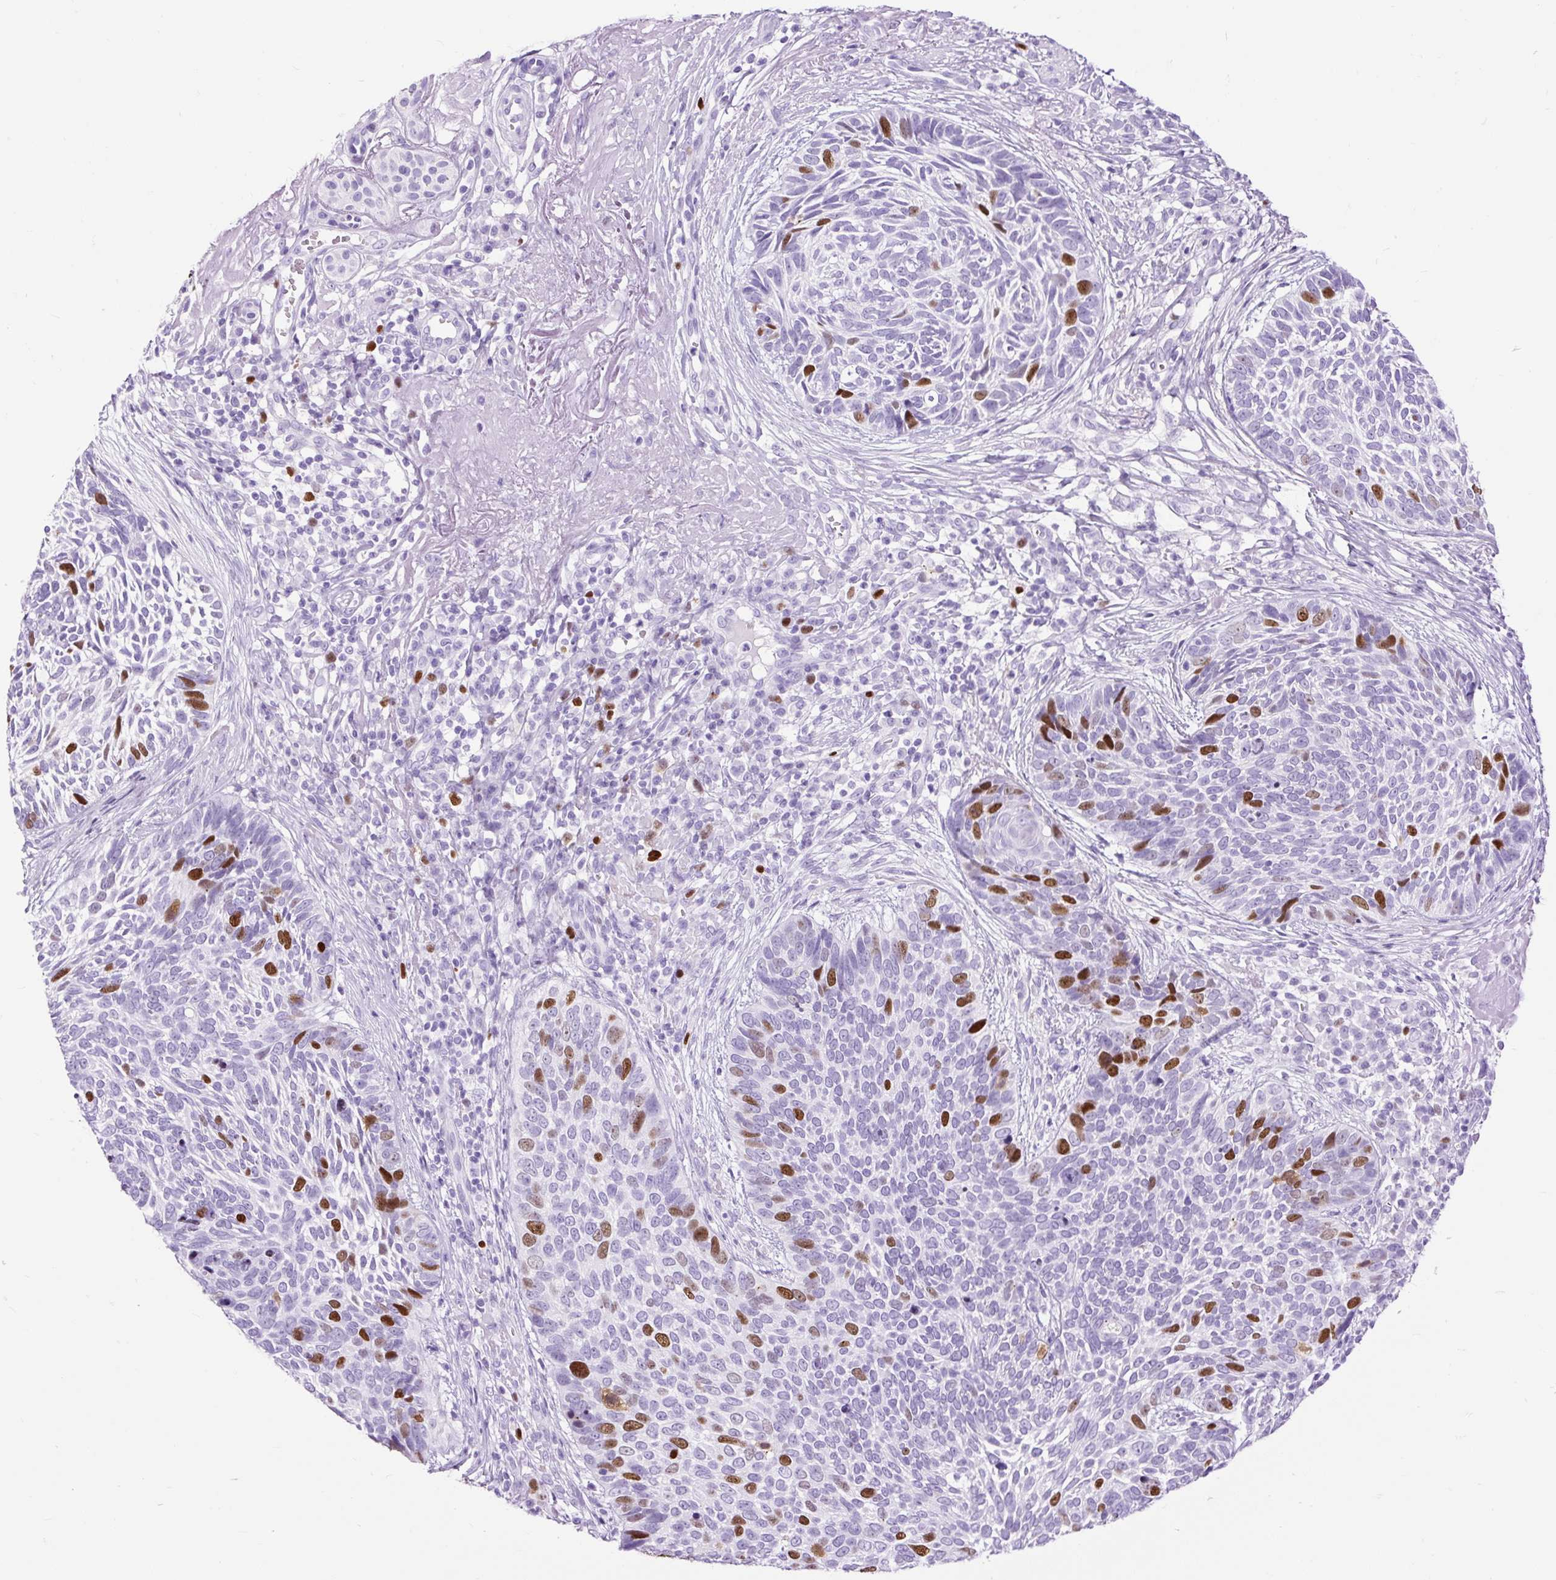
{"staining": {"intensity": "strong", "quantity": "<25%", "location": "nuclear"}, "tissue": "skin cancer", "cell_type": "Tumor cells", "image_type": "cancer", "snomed": [{"axis": "morphology", "description": "Basal cell carcinoma"}, {"axis": "topography", "description": "Skin"}, {"axis": "topography", "description": "Skin of face"}], "caption": "Immunohistochemical staining of human skin basal cell carcinoma displays strong nuclear protein staining in about <25% of tumor cells. (DAB (3,3'-diaminobenzidine) IHC, brown staining for protein, blue staining for nuclei).", "gene": "RACGAP1", "patient": {"sex": "female", "age": 95}}